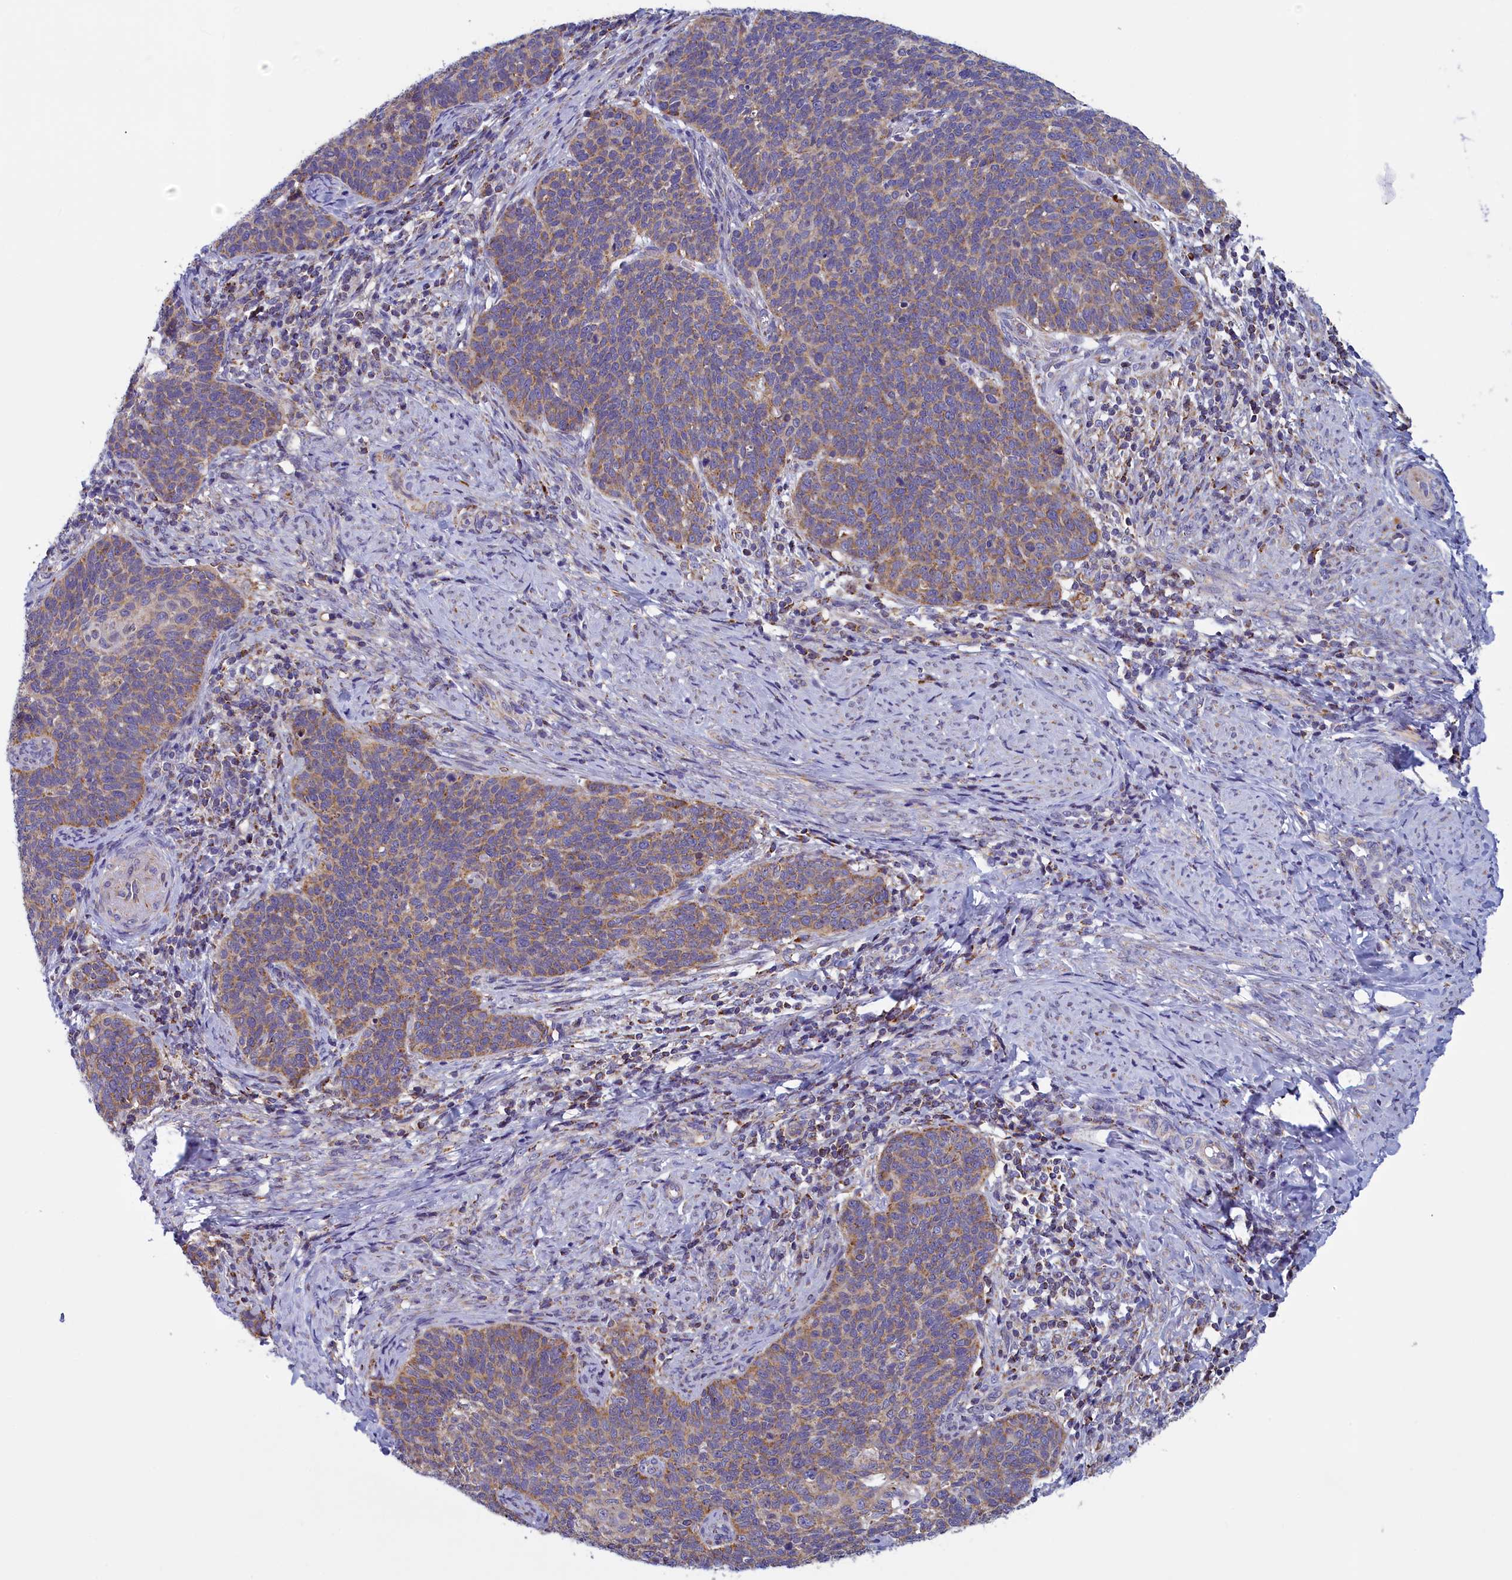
{"staining": {"intensity": "weak", "quantity": "25%-75%", "location": "cytoplasmic/membranous"}, "tissue": "cervical cancer", "cell_type": "Tumor cells", "image_type": "cancer", "snomed": [{"axis": "morphology", "description": "Normal tissue, NOS"}, {"axis": "morphology", "description": "Squamous cell carcinoma, NOS"}, {"axis": "topography", "description": "Cervix"}], "caption": "Cervical cancer (squamous cell carcinoma) stained for a protein (brown) reveals weak cytoplasmic/membranous positive positivity in approximately 25%-75% of tumor cells.", "gene": "IFT122", "patient": {"sex": "female", "age": 39}}